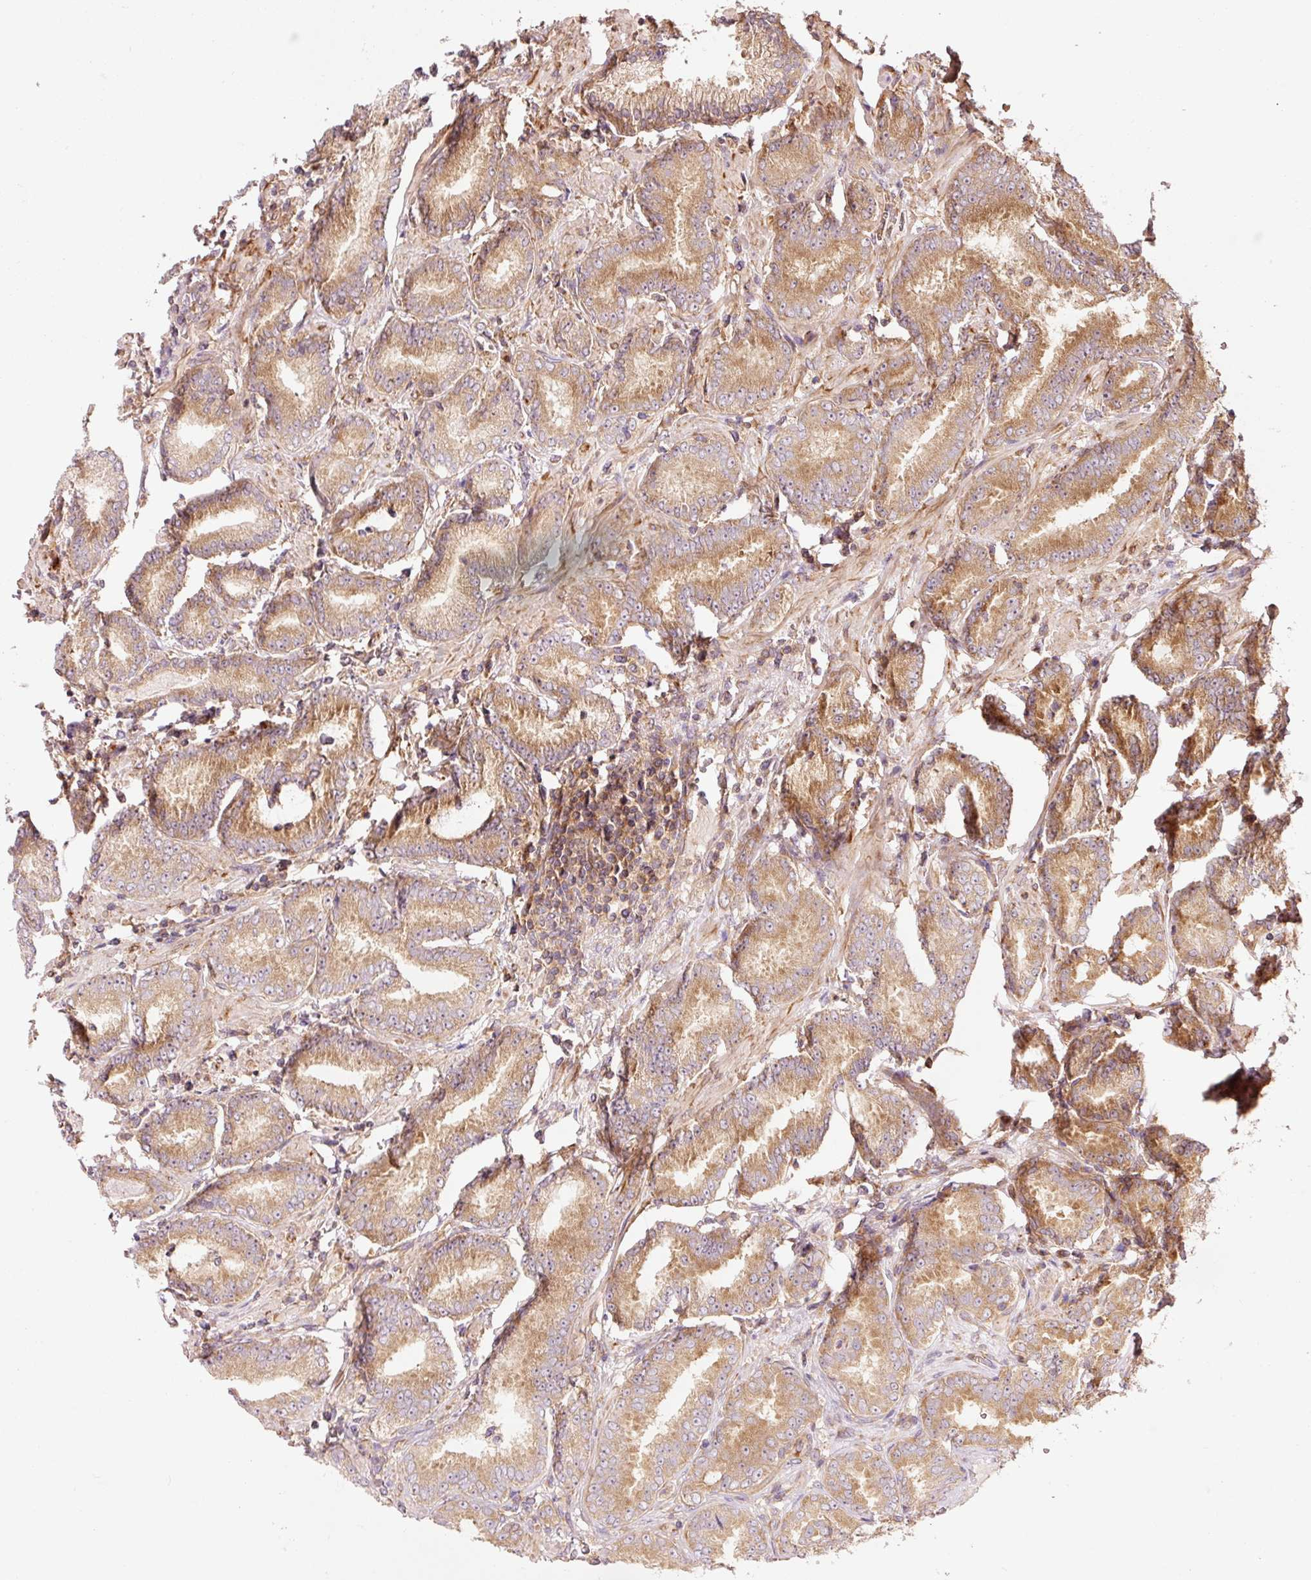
{"staining": {"intensity": "moderate", "quantity": ">75%", "location": "cytoplasmic/membranous"}, "tissue": "prostate cancer", "cell_type": "Tumor cells", "image_type": "cancer", "snomed": [{"axis": "morphology", "description": "Adenocarcinoma, High grade"}, {"axis": "topography", "description": "Prostate"}], "caption": "Prostate high-grade adenocarcinoma stained with DAB (3,3'-diaminobenzidine) immunohistochemistry (IHC) reveals medium levels of moderate cytoplasmic/membranous staining in approximately >75% of tumor cells. (DAB IHC with brightfield microscopy, high magnification).", "gene": "PDAP1", "patient": {"sex": "male", "age": 72}}